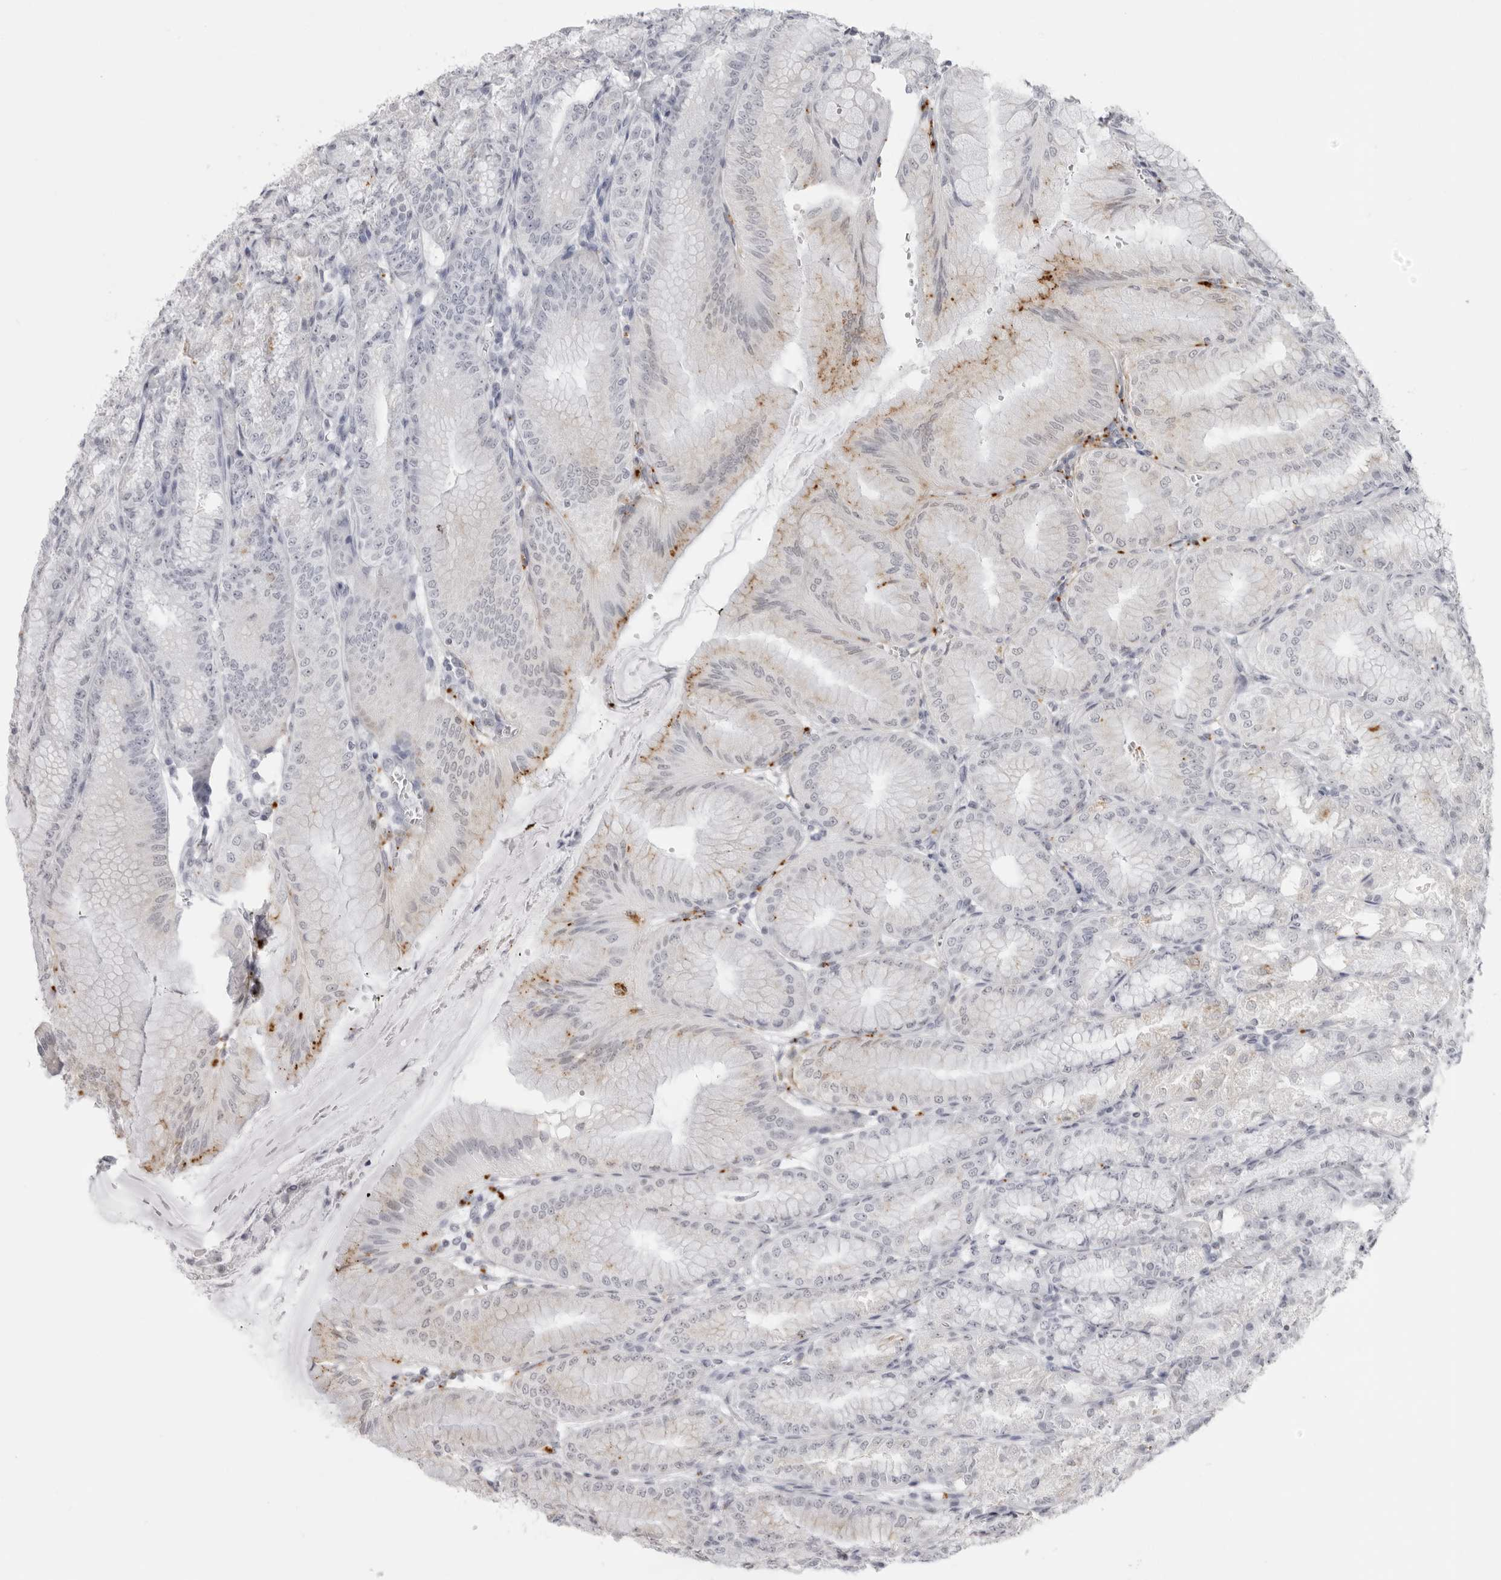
{"staining": {"intensity": "moderate", "quantity": "<25%", "location": "cytoplasmic/membranous"}, "tissue": "stomach", "cell_type": "Glandular cells", "image_type": "normal", "snomed": [{"axis": "morphology", "description": "Normal tissue, NOS"}, {"axis": "topography", "description": "Stomach, lower"}], "caption": "Stomach stained with a brown dye exhibits moderate cytoplasmic/membranous positive staining in about <25% of glandular cells.", "gene": "IL25", "patient": {"sex": "male", "age": 71}}